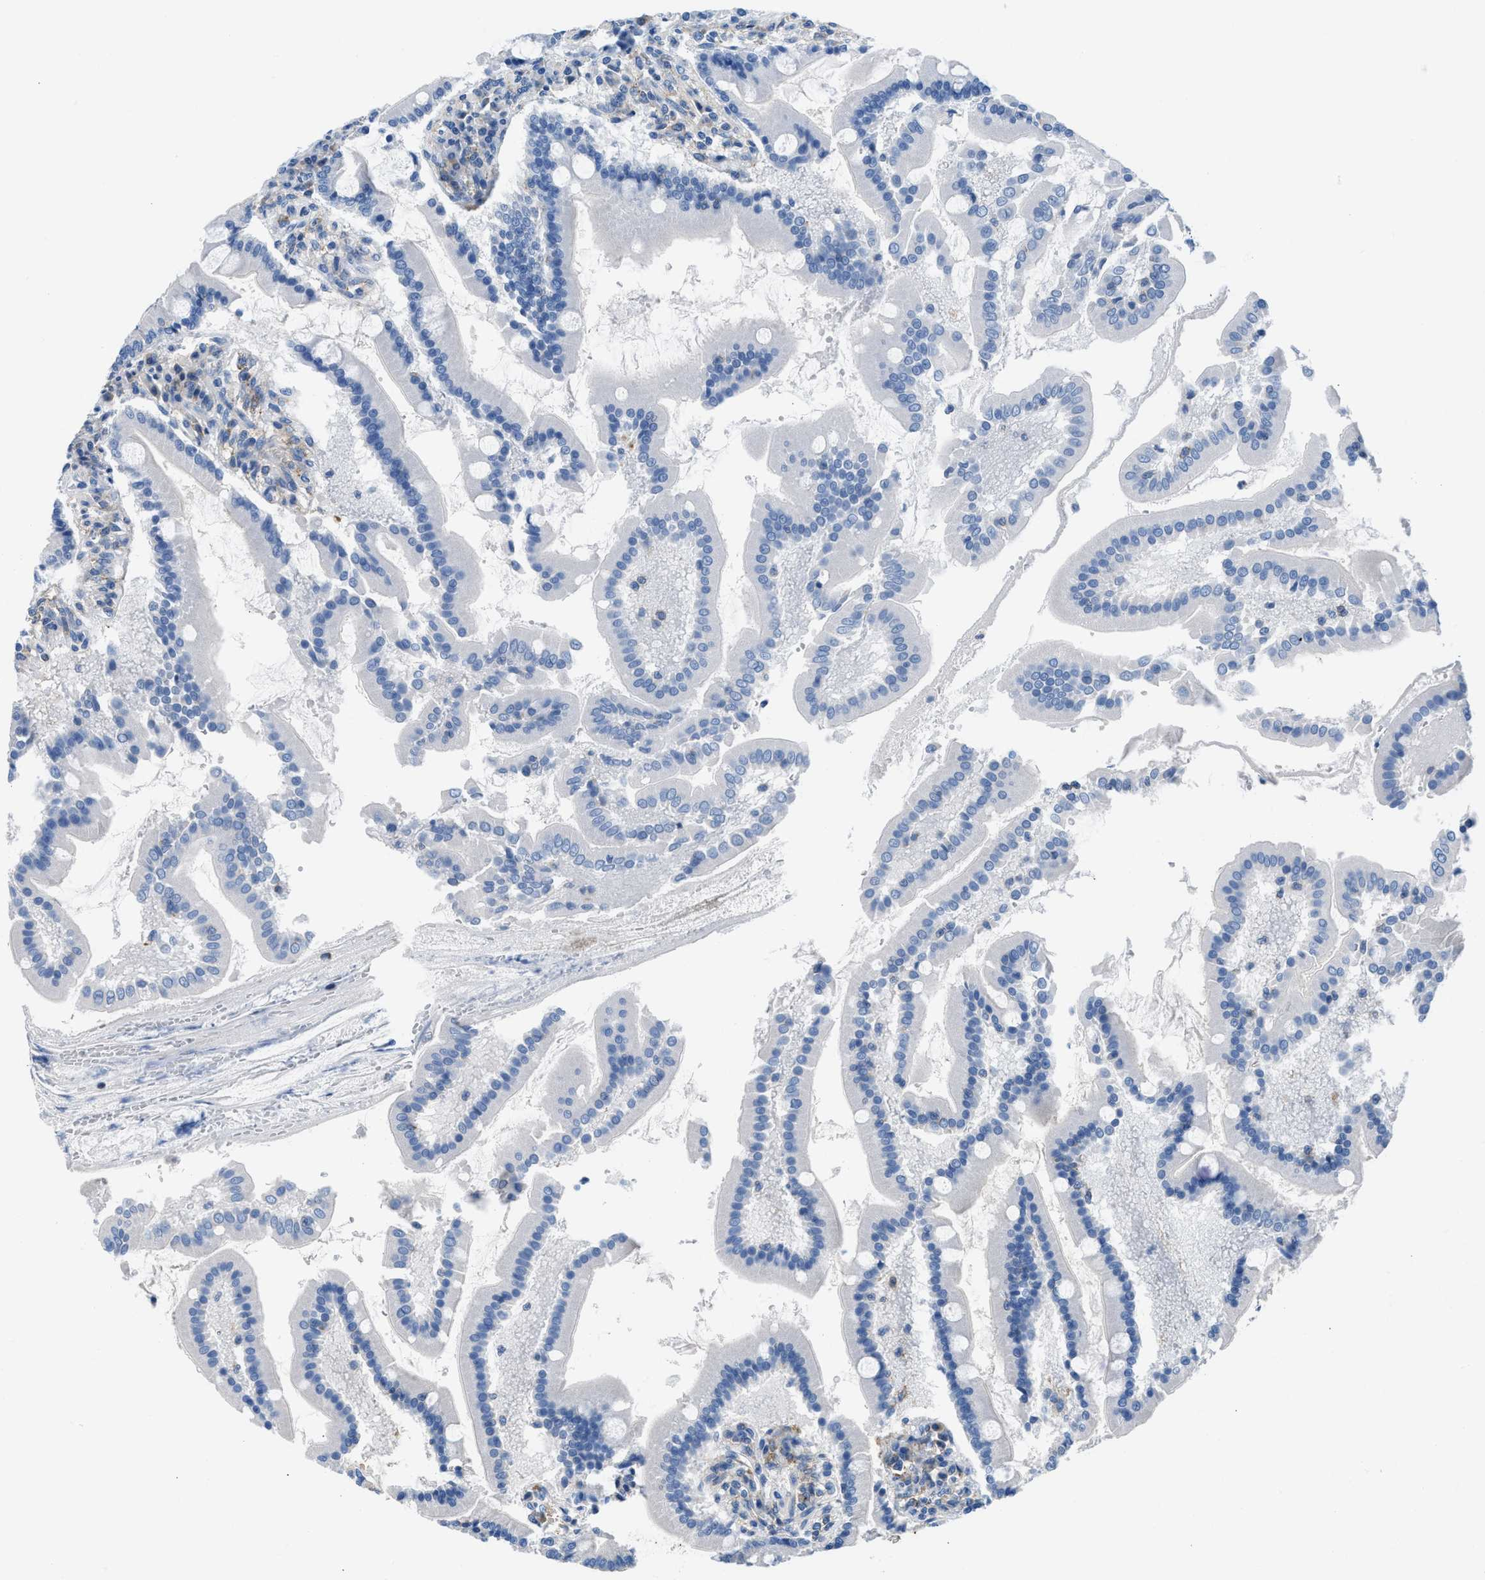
{"staining": {"intensity": "moderate", "quantity": "<25%", "location": "cytoplasmic/membranous"}, "tissue": "duodenum", "cell_type": "Glandular cells", "image_type": "normal", "snomed": [{"axis": "morphology", "description": "Normal tissue, NOS"}, {"axis": "topography", "description": "Duodenum"}], "caption": "Brown immunohistochemical staining in normal human duodenum reveals moderate cytoplasmic/membranous staining in approximately <25% of glandular cells. (Brightfield microscopy of DAB IHC at high magnification).", "gene": "BNC2", "patient": {"sex": "male", "age": 50}}